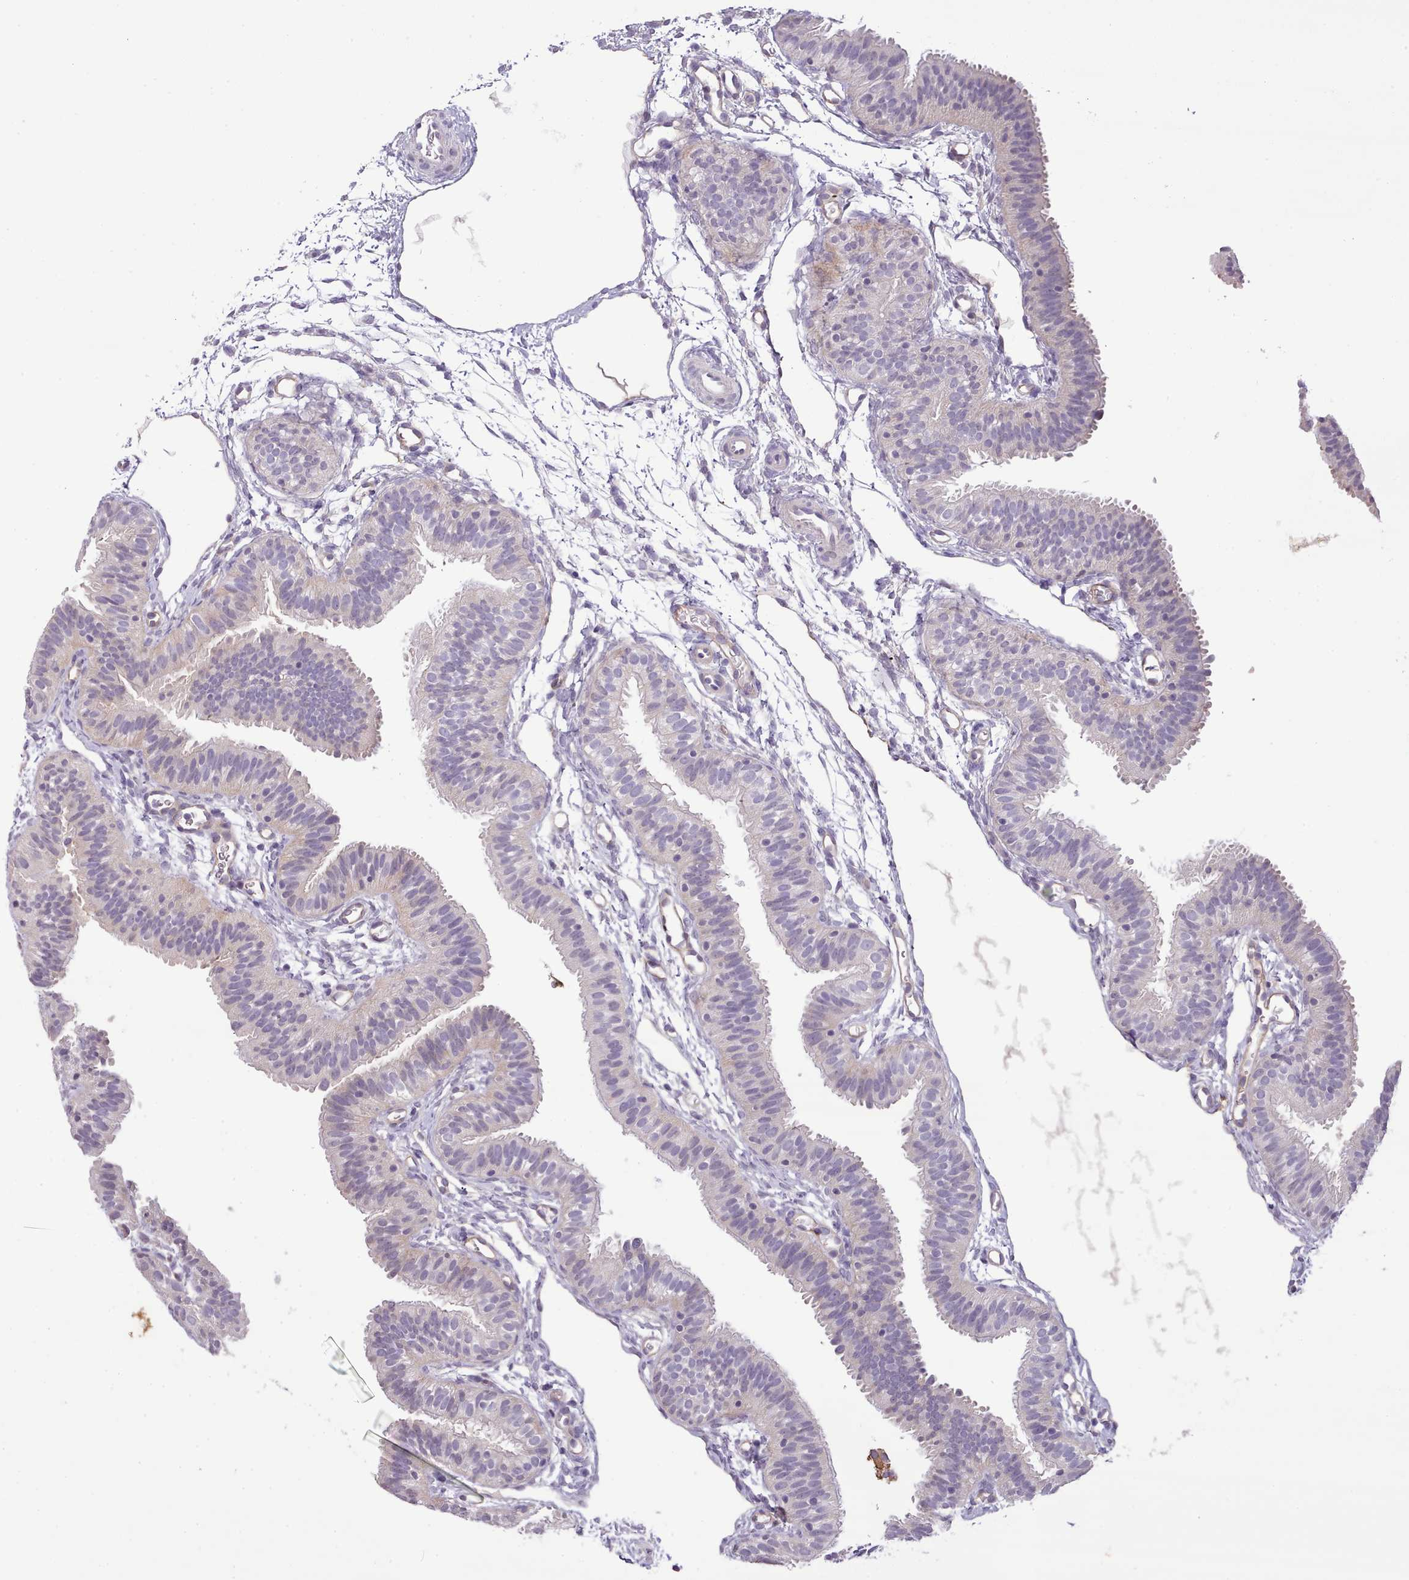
{"staining": {"intensity": "moderate", "quantity": "<25%", "location": "cytoplasmic/membranous"}, "tissue": "fallopian tube", "cell_type": "Glandular cells", "image_type": "normal", "snomed": [{"axis": "morphology", "description": "Normal tissue, NOS"}, {"axis": "topography", "description": "Fallopian tube"}], "caption": "The image demonstrates staining of normal fallopian tube, revealing moderate cytoplasmic/membranous protein expression (brown color) within glandular cells.", "gene": "ZNF658", "patient": {"sex": "female", "age": 35}}